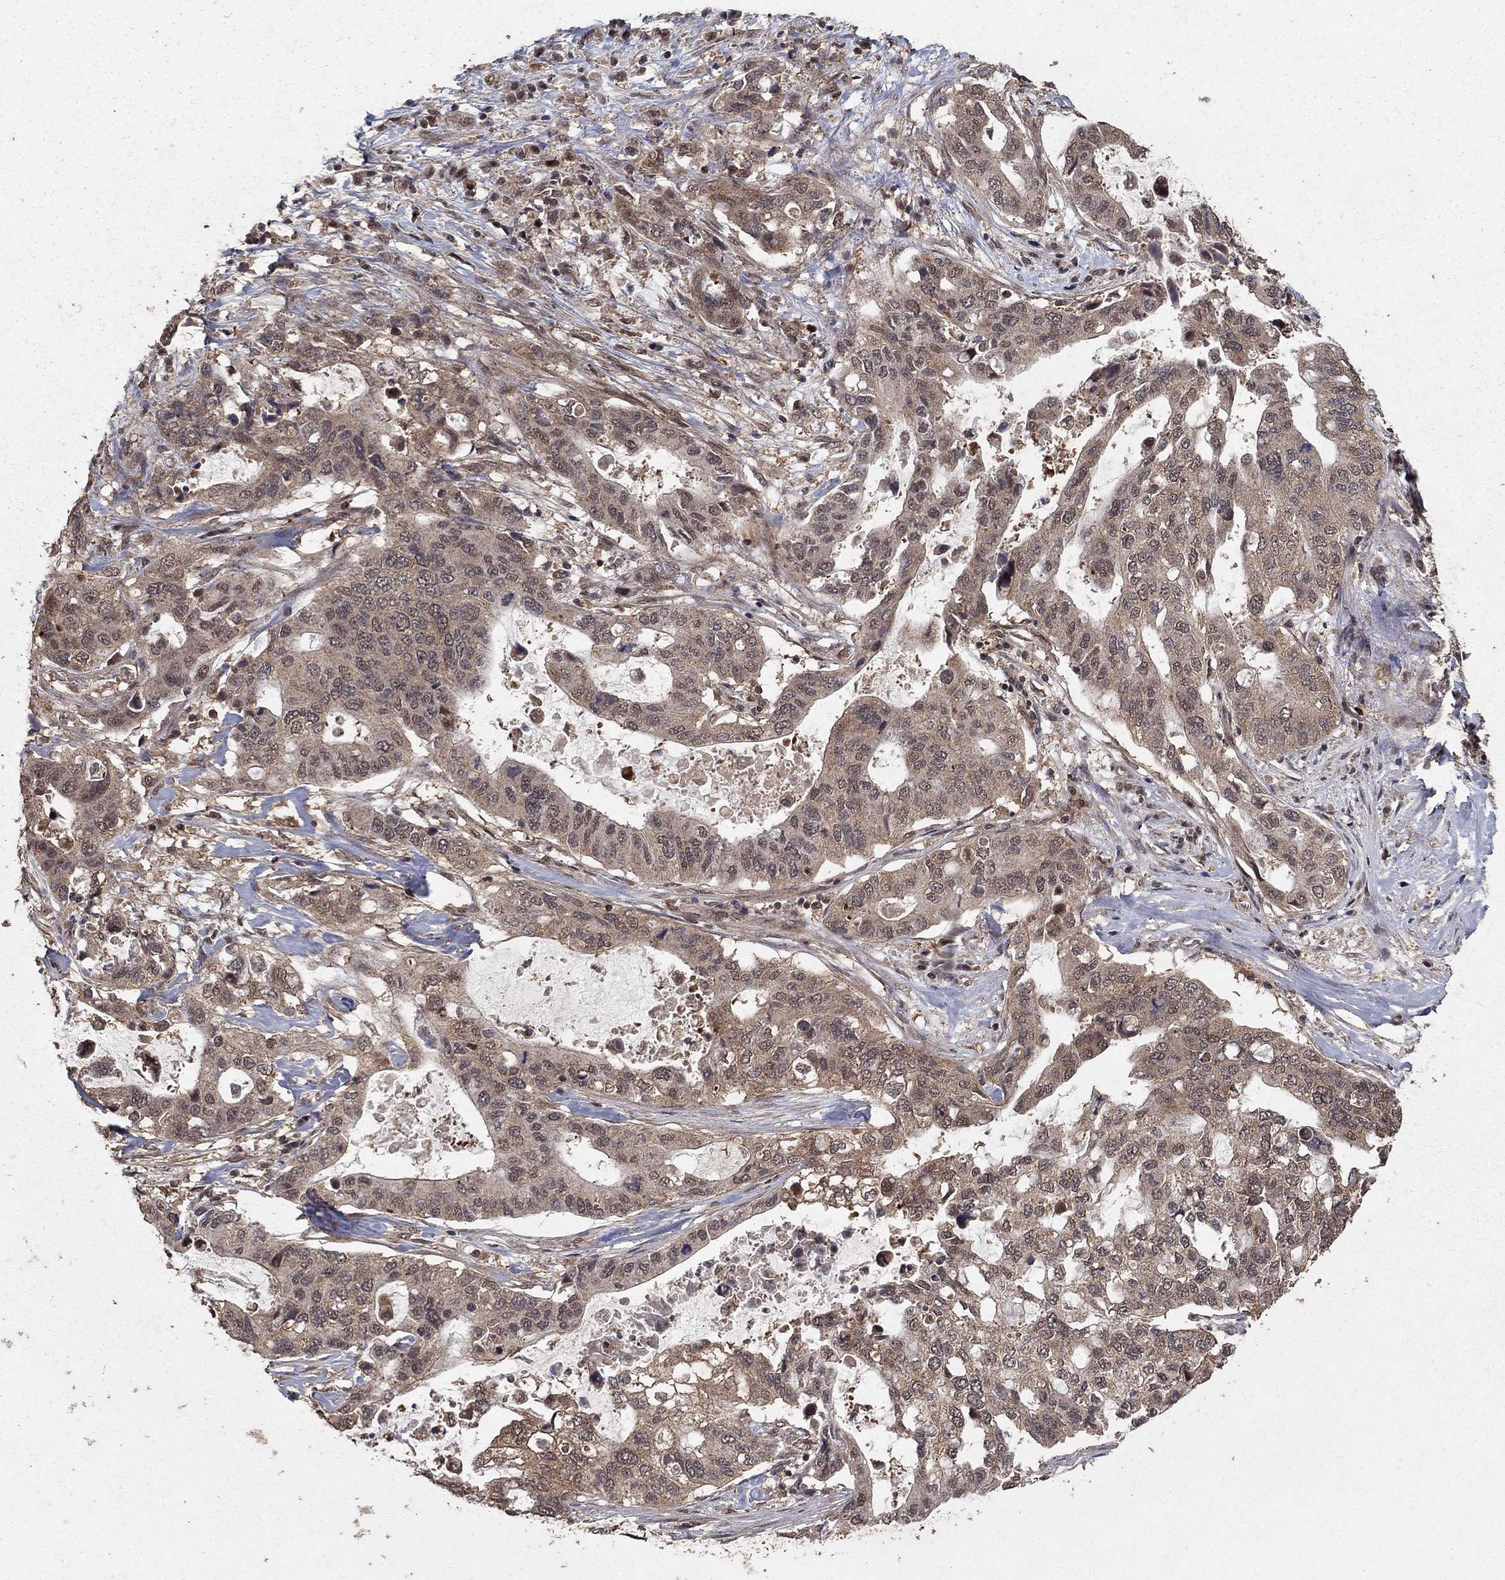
{"staining": {"intensity": "weak", "quantity": ">75%", "location": "cytoplasmic/membranous"}, "tissue": "stomach cancer", "cell_type": "Tumor cells", "image_type": "cancer", "snomed": [{"axis": "morphology", "description": "Adenocarcinoma, NOS"}, {"axis": "topography", "description": "Stomach"}], "caption": "Immunohistochemistry (DAB) staining of human stomach cancer (adenocarcinoma) demonstrates weak cytoplasmic/membranous protein positivity in about >75% of tumor cells.", "gene": "PRDM1", "patient": {"sex": "male", "age": 54}}